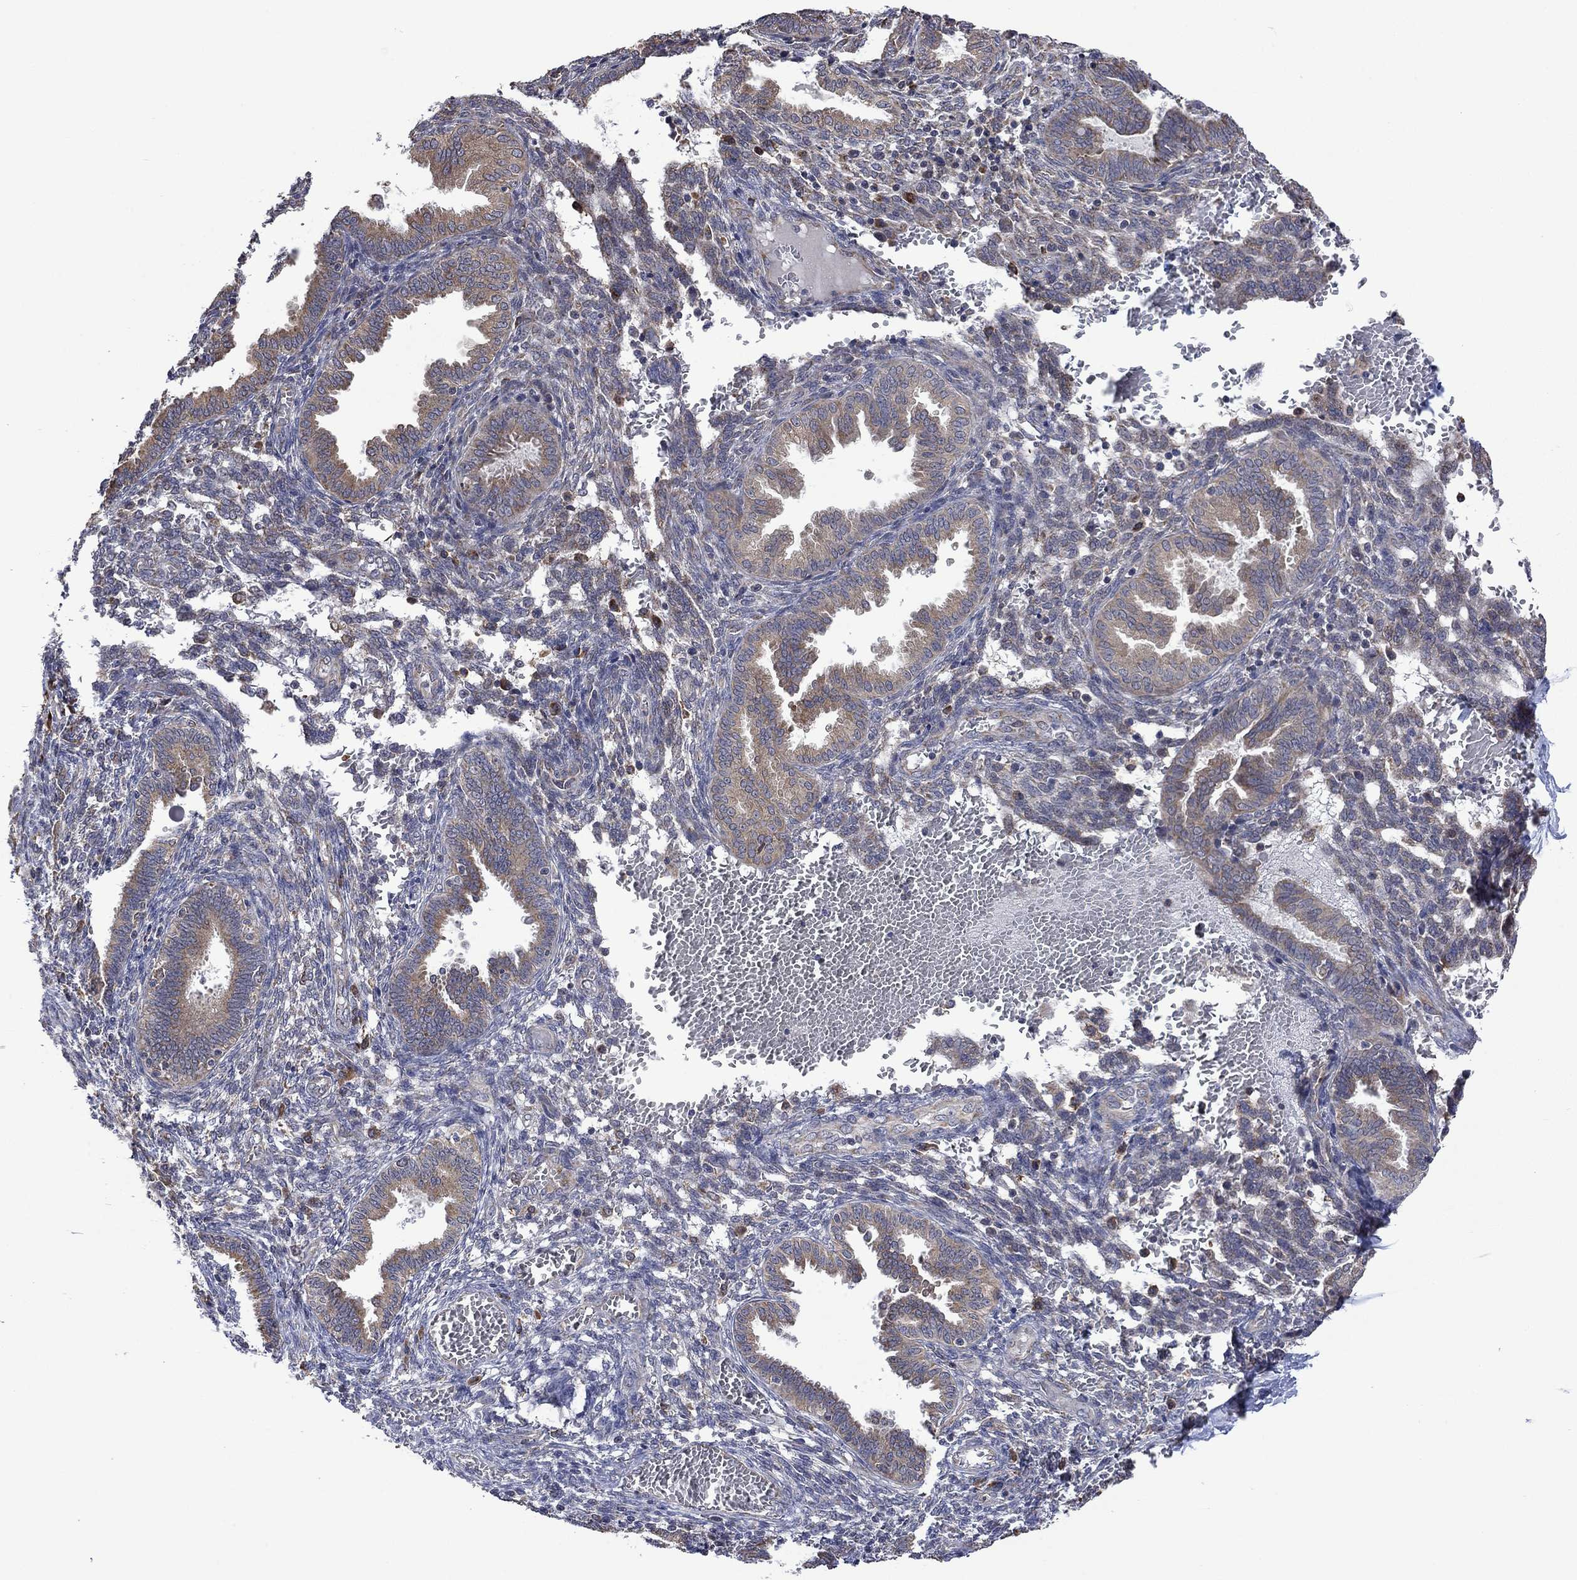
{"staining": {"intensity": "negative", "quantity": "none", "location": "none"}, "tissue": "endometrium", "cell_type": "Cells in endometrial stroma", "image_type": "normal", "snomed": [{"axis": "morphology", "description": "Normal tissue, NOS"}, {"axis": "topography", "description": "Endometrium"}], "caption": "The IHC photomicrograph has no significant expression in cells in endometrial stroma of endometrium.", "gene": "FURIN", "patient": {"sex": "female", "age": 42}}